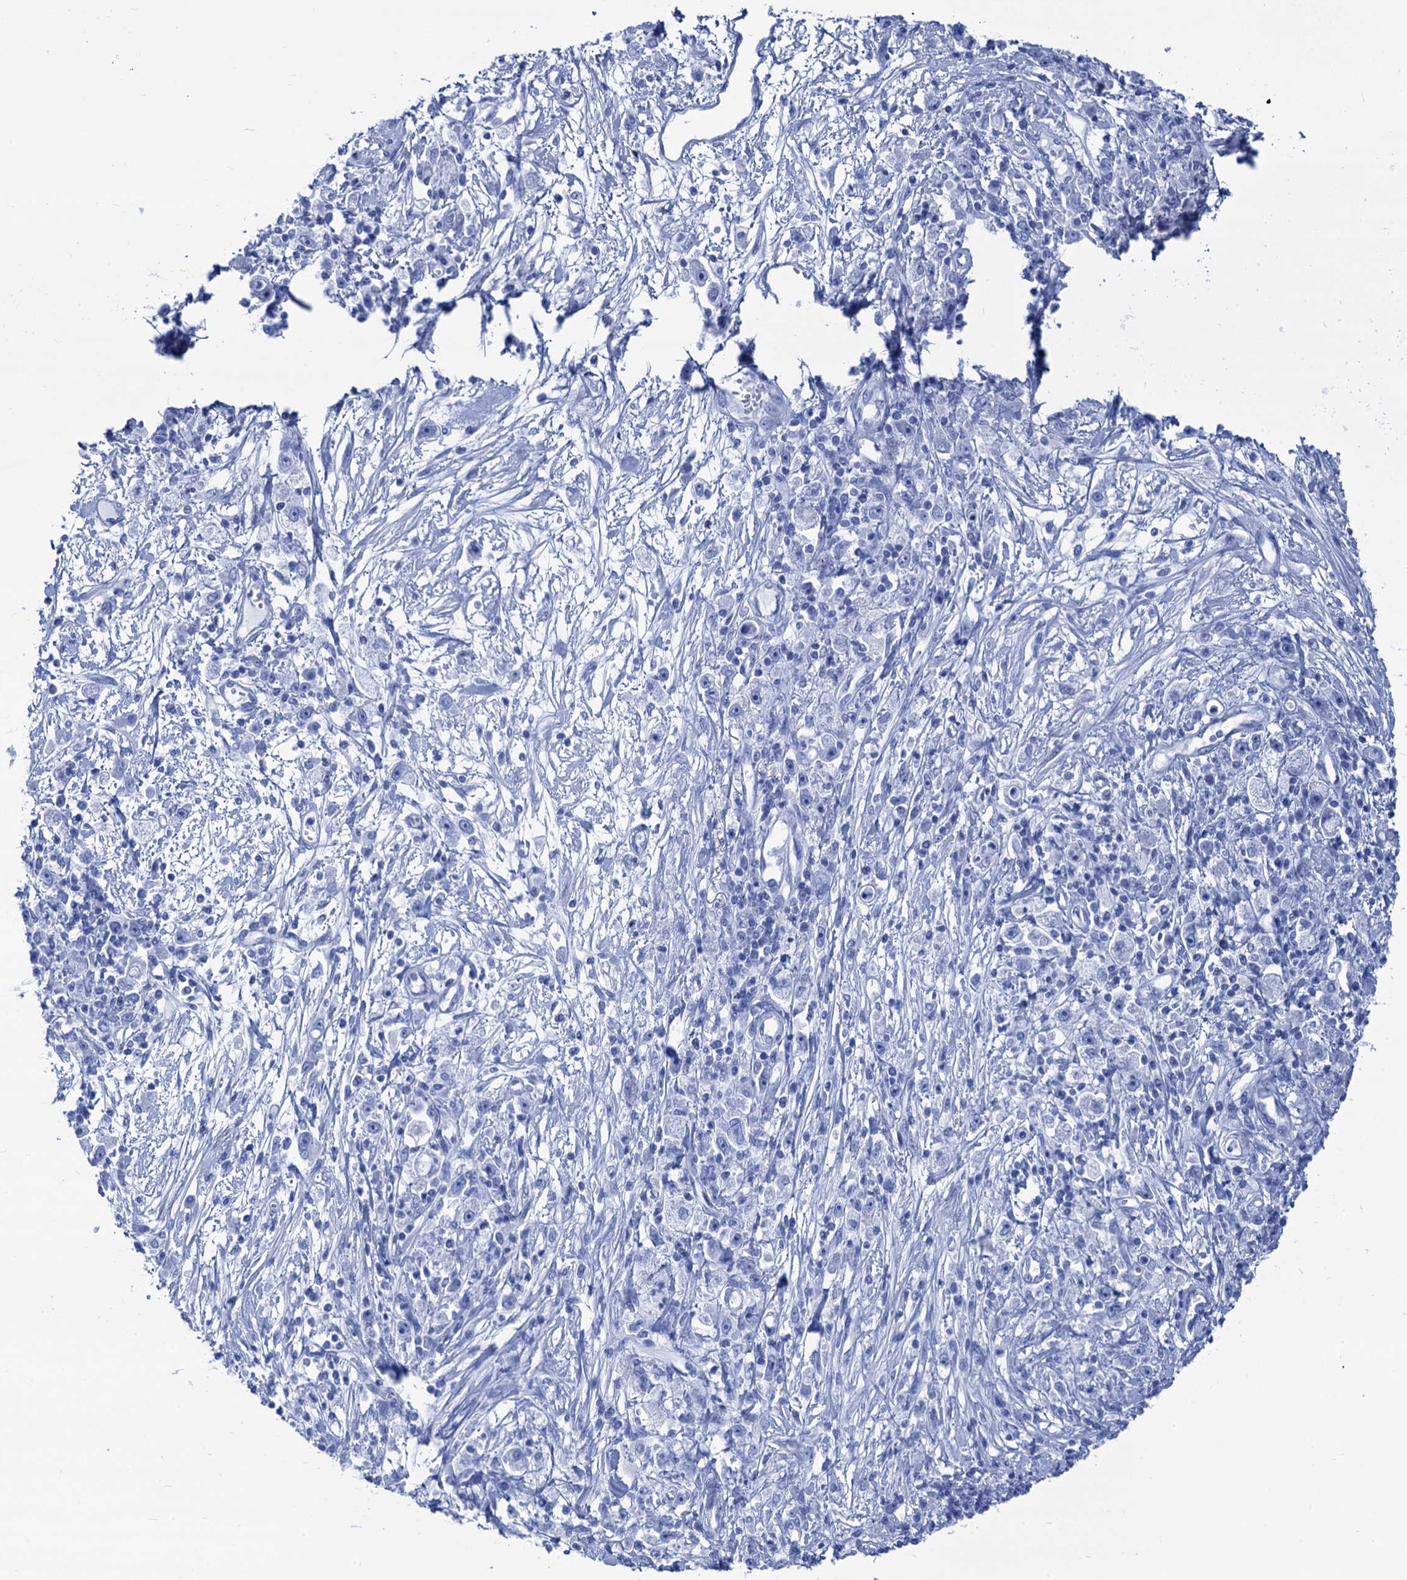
{"staining": {"intensity": "negative", "quantity": "none", "location": "none"}, "tissue": "stomach cancer", "cell_type": "Tumor cells", "image_type": "cancer", "snomed": [{"axis": "morphology", "description": "Adenocarcinoma, NOS"}, {"axis": "topography", "description": "Stomach"}], "caption": "Immunohistochemical staining of human stomach cancer displays no significant staining in tumor cells.", "gene": "CABYR", "patient": {"sex": "female", "age": 59}}